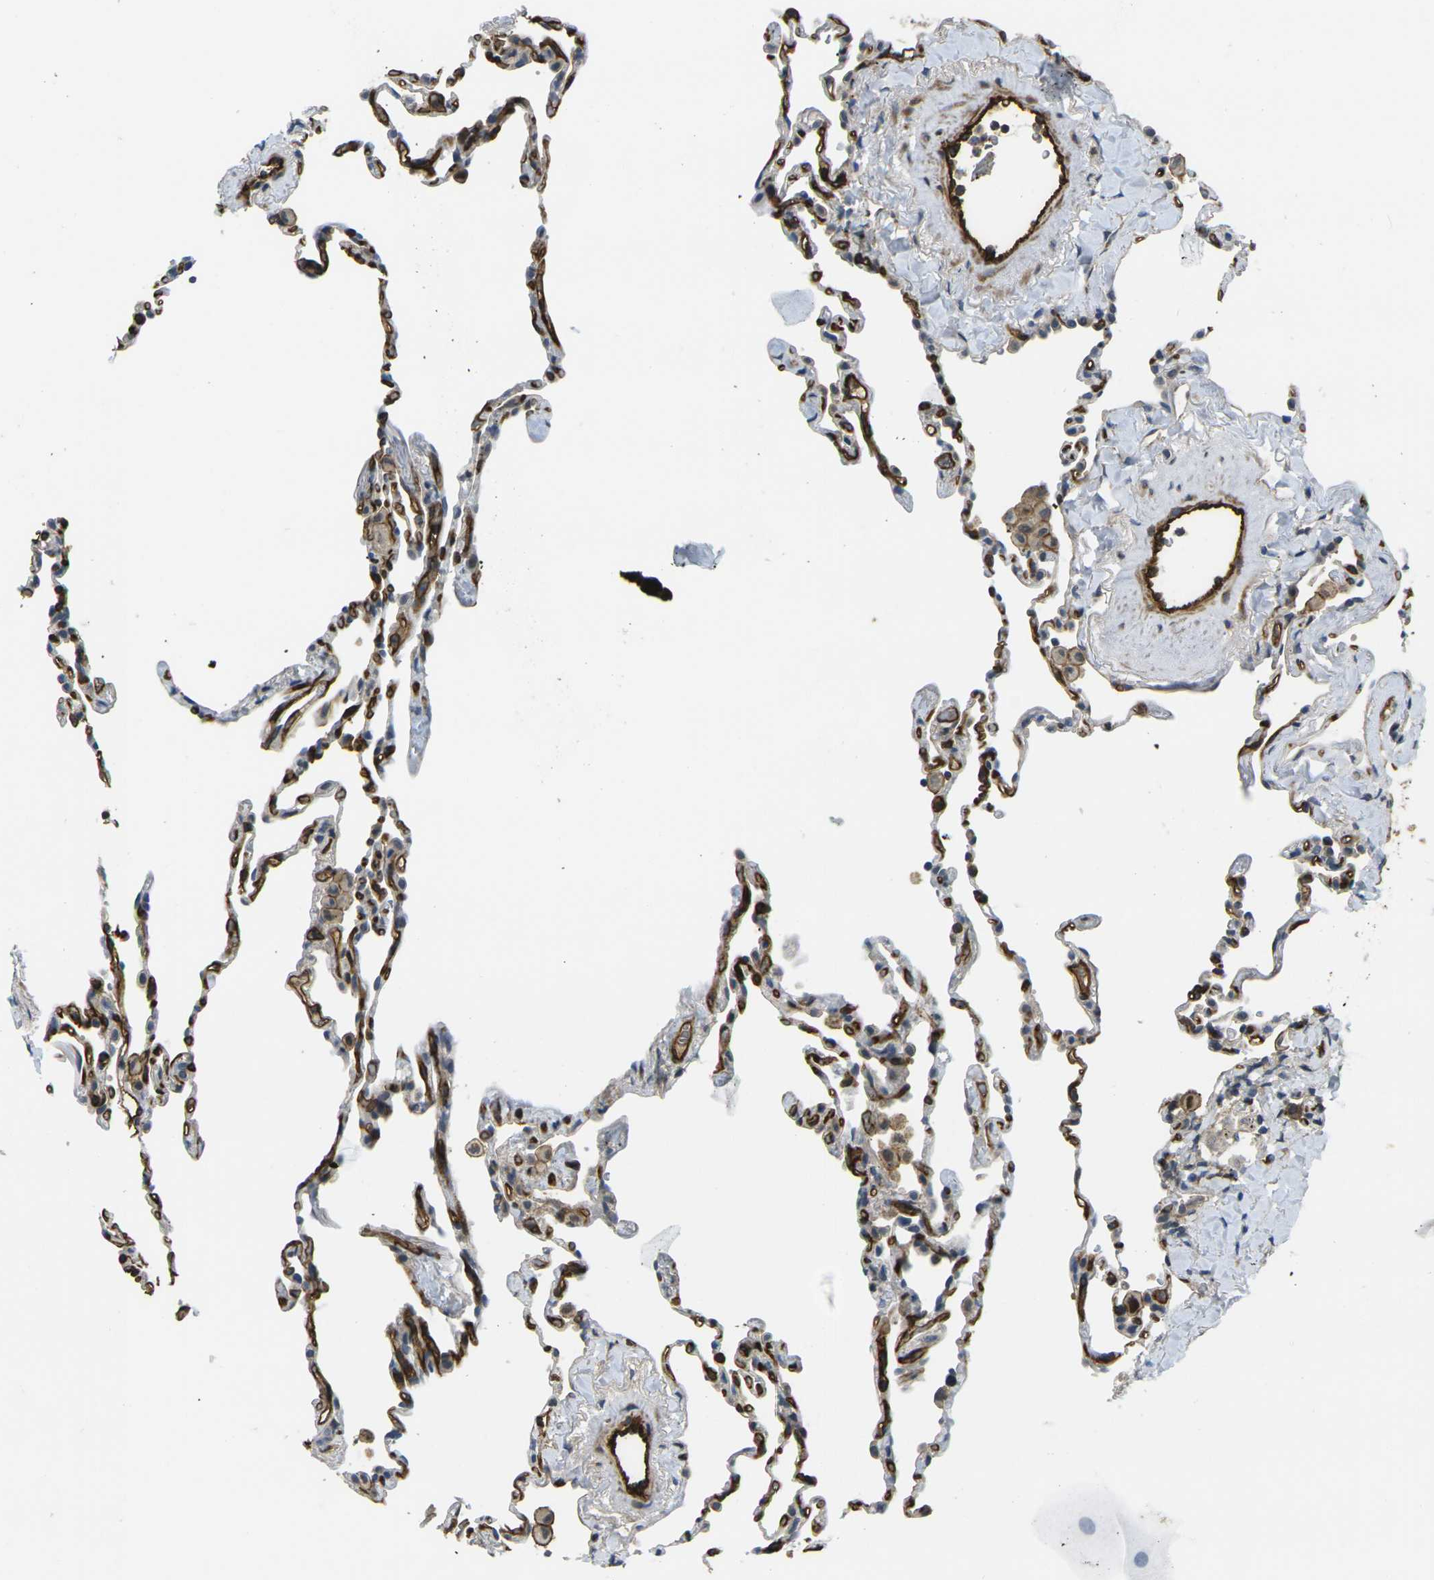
{"staining": {"intensity": "negative", "quantity": "none", "location": "none"}, "tissue": "lung", "cell_type": "Alveolar cells", "image_type": "normal", "snomed": [{"axis": "morphology", "description": "Normal tissue, NOS"}, {"axis": "topography", "description": "Lung"}], "caption": "The photomicrograph exhibits no staining of alveolar cells in unremarkable lung.", "gene": "ECE1", "patient": {"sex": "male", "age": 59}}